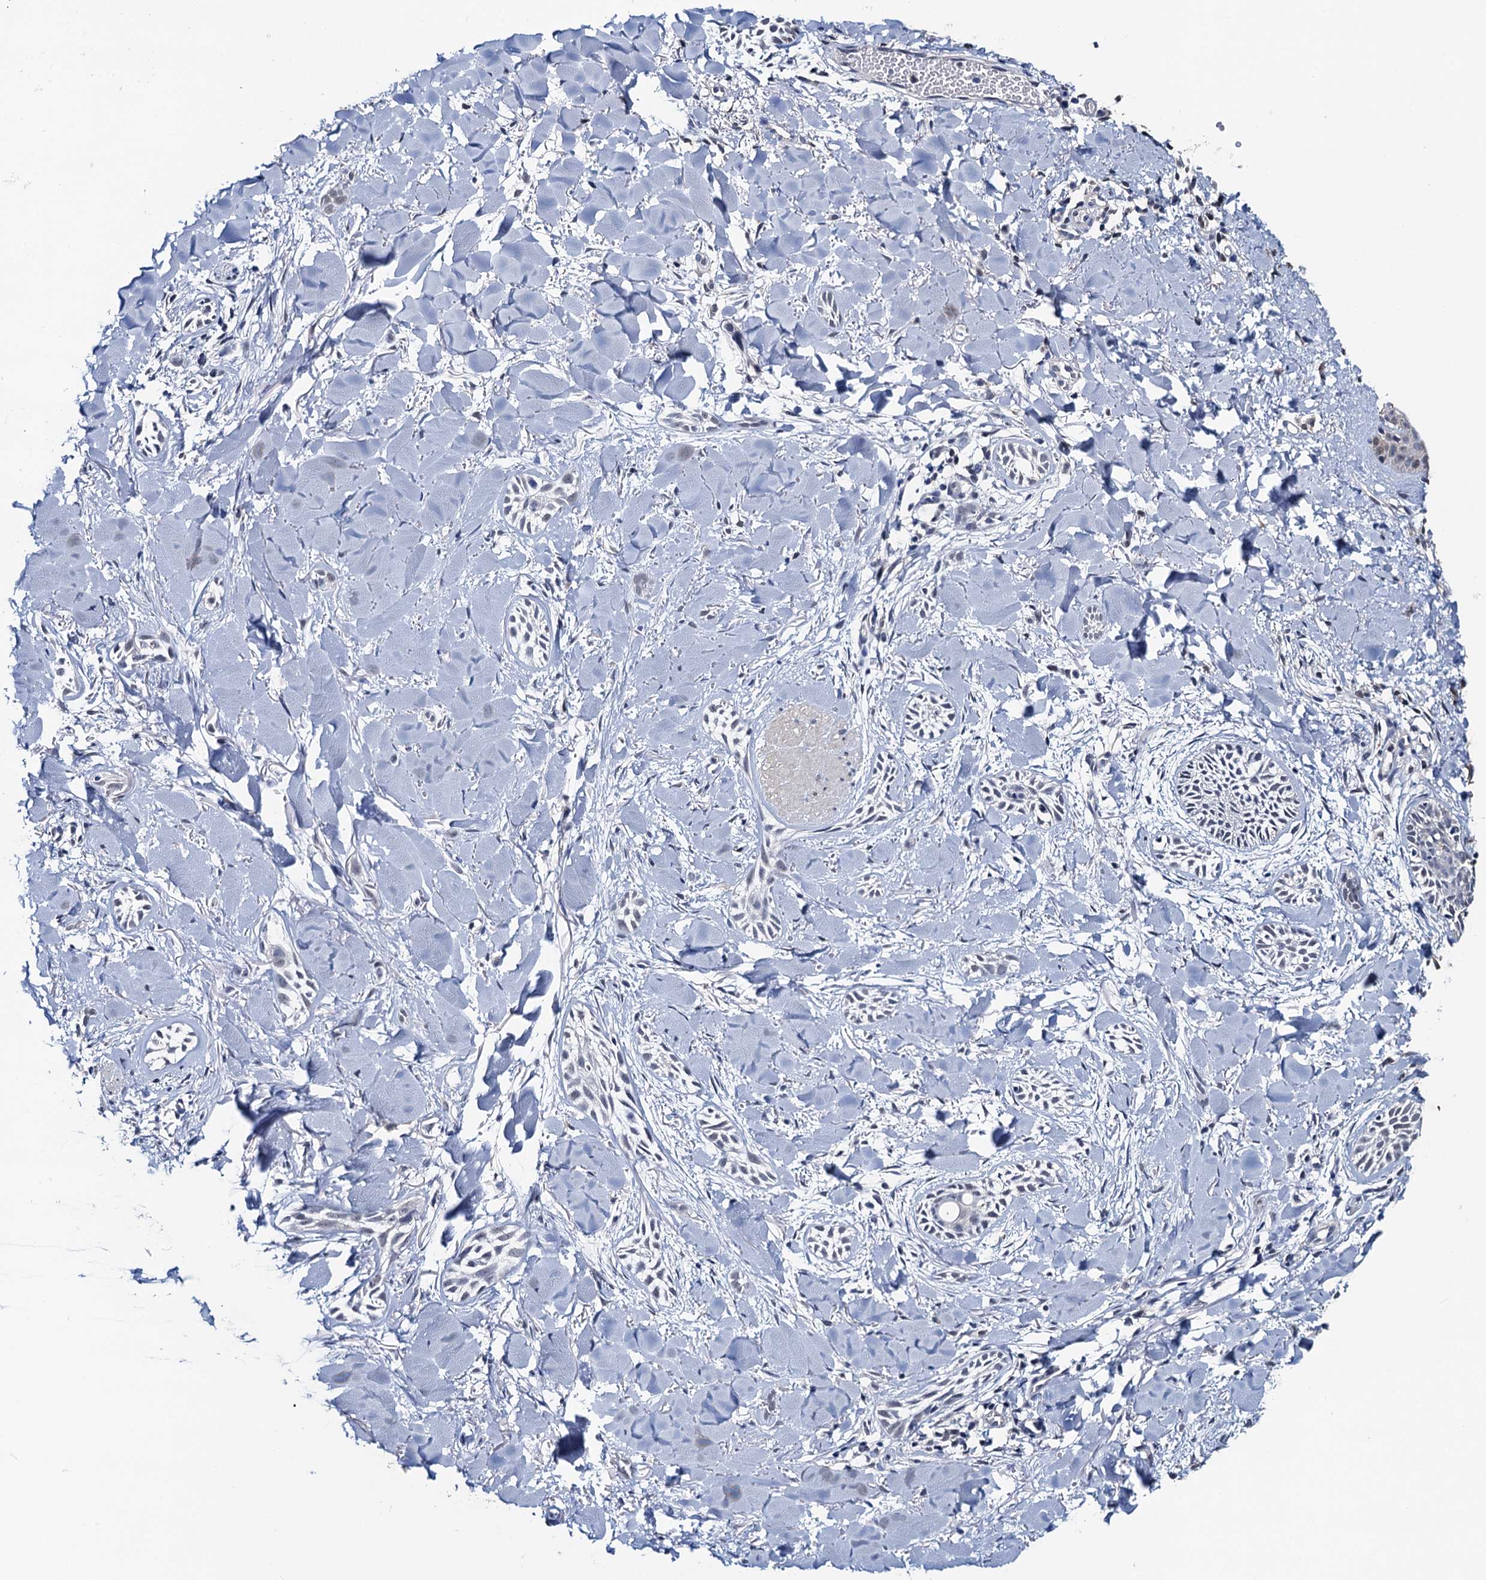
{"staining": {"intensity": "negative", "quantity": "none", "location": "none"}, "tissue": "skin cancer", "cell_type": "Tumor cells", "image_type": "cancer", "snomed": [{"axis": "morphology", "description": "Basal cell carcinoma"}, {"axis": "topography", "description": "Skin"}], "caption": "IHC photomicrograph of human skin basal cell carcinoma stained for a protein (brown), which displays no expression in tumor cells. The staining was performed using DAB to visualize the protein expression in brown, while the nuclei were stained in blue with hematoxylin (Magnification: 20x).", "gene": "RTKN2", "patient": {"sex": "female", "age": 59}}